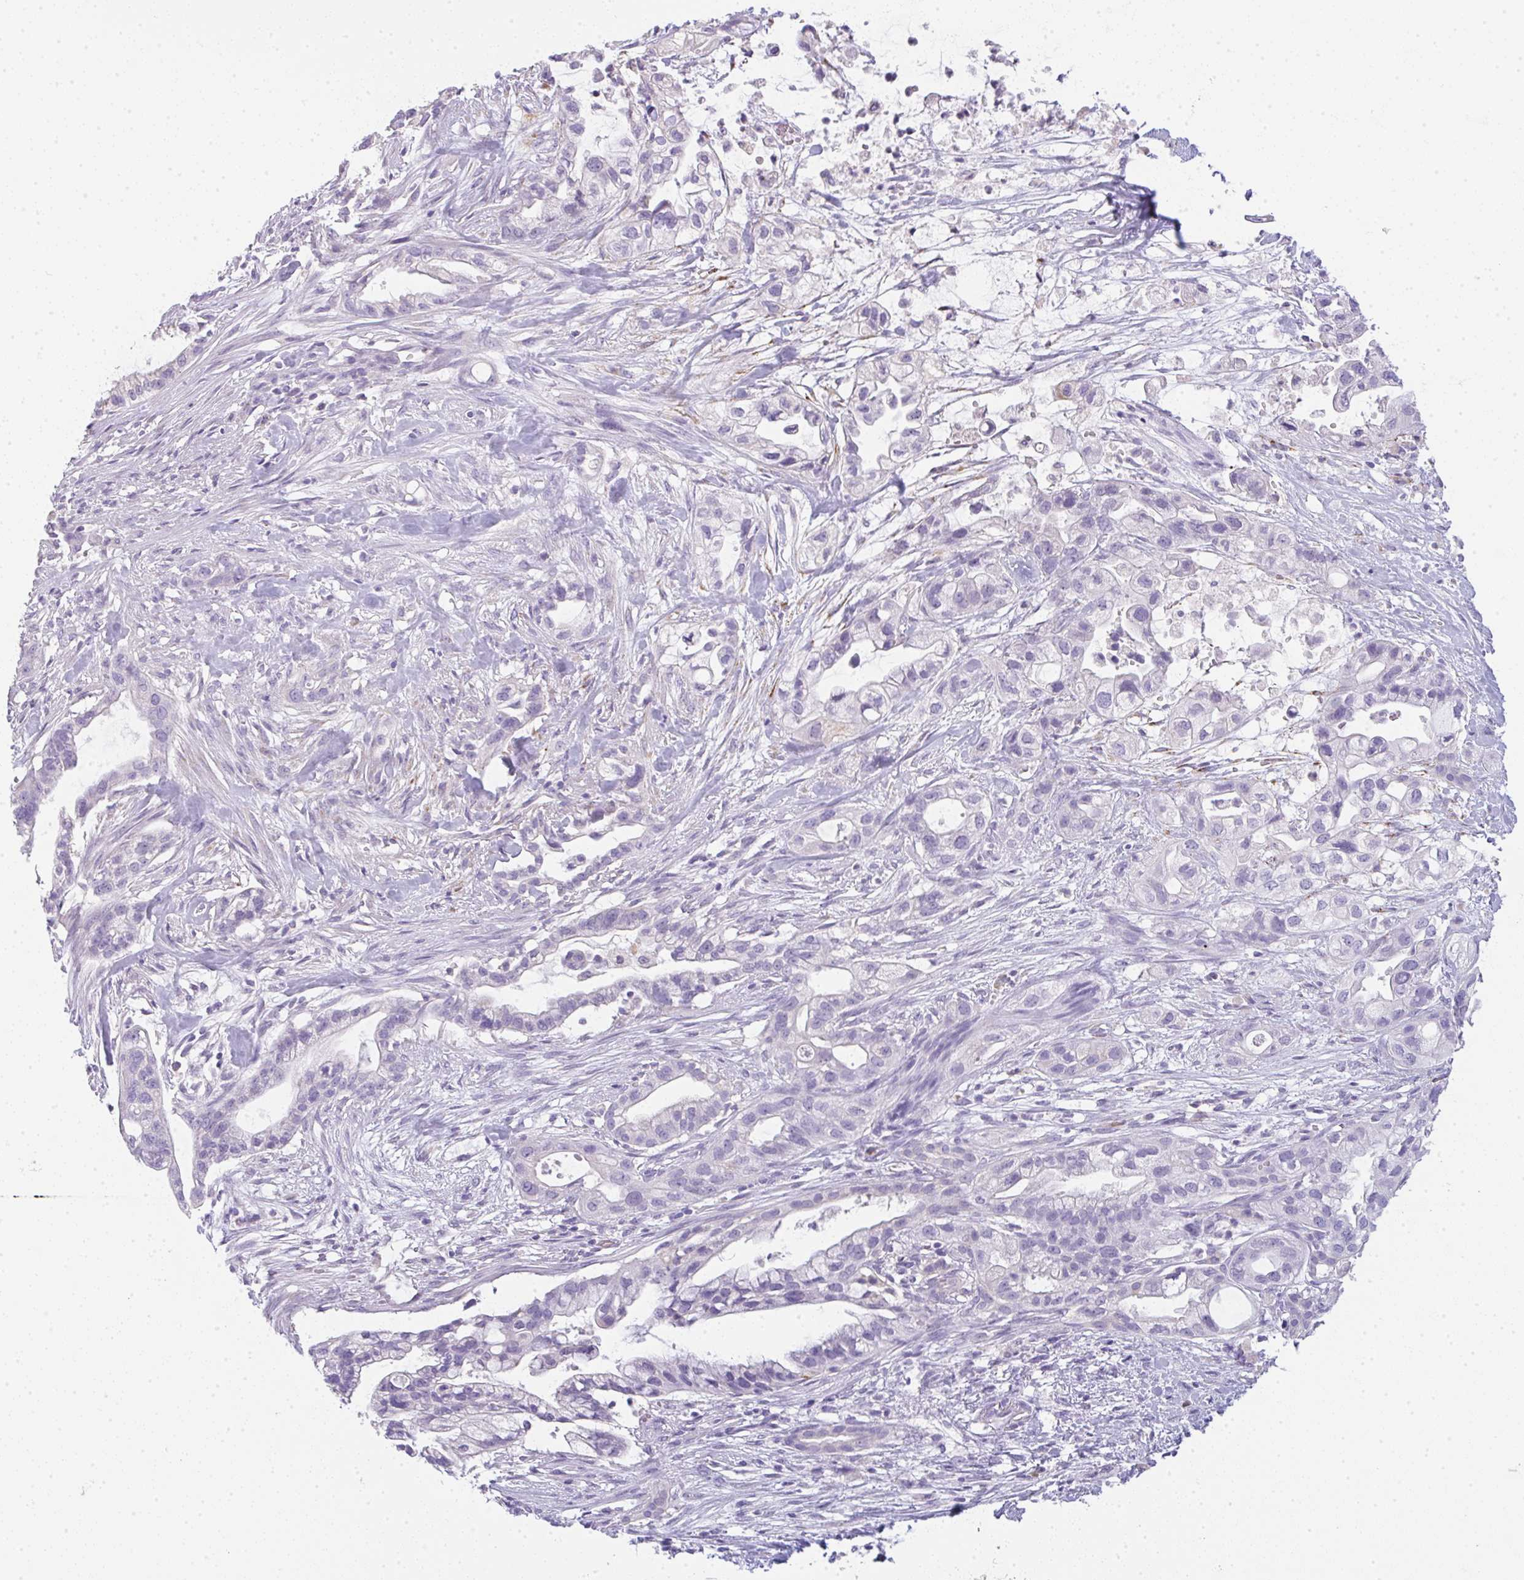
{"staining": {"intensity": "negative", "quantity": "none", "location": "none"}, "tissue": "pancreatic cancer", "cell_type": "Tumor cells", "image_type": "cancer", "snomed": [{"axis": "morphology", "description": "Adenocarcinoma, NOS"}, {"axis": "topography", "description": "Pancreas"}], "caption": "The IHC histopathology image has no significant staining in tumor cells of pancreatic cancer tissue.", "gene": "LPAR4", "patient": {"sex": "male", "age": 44}}